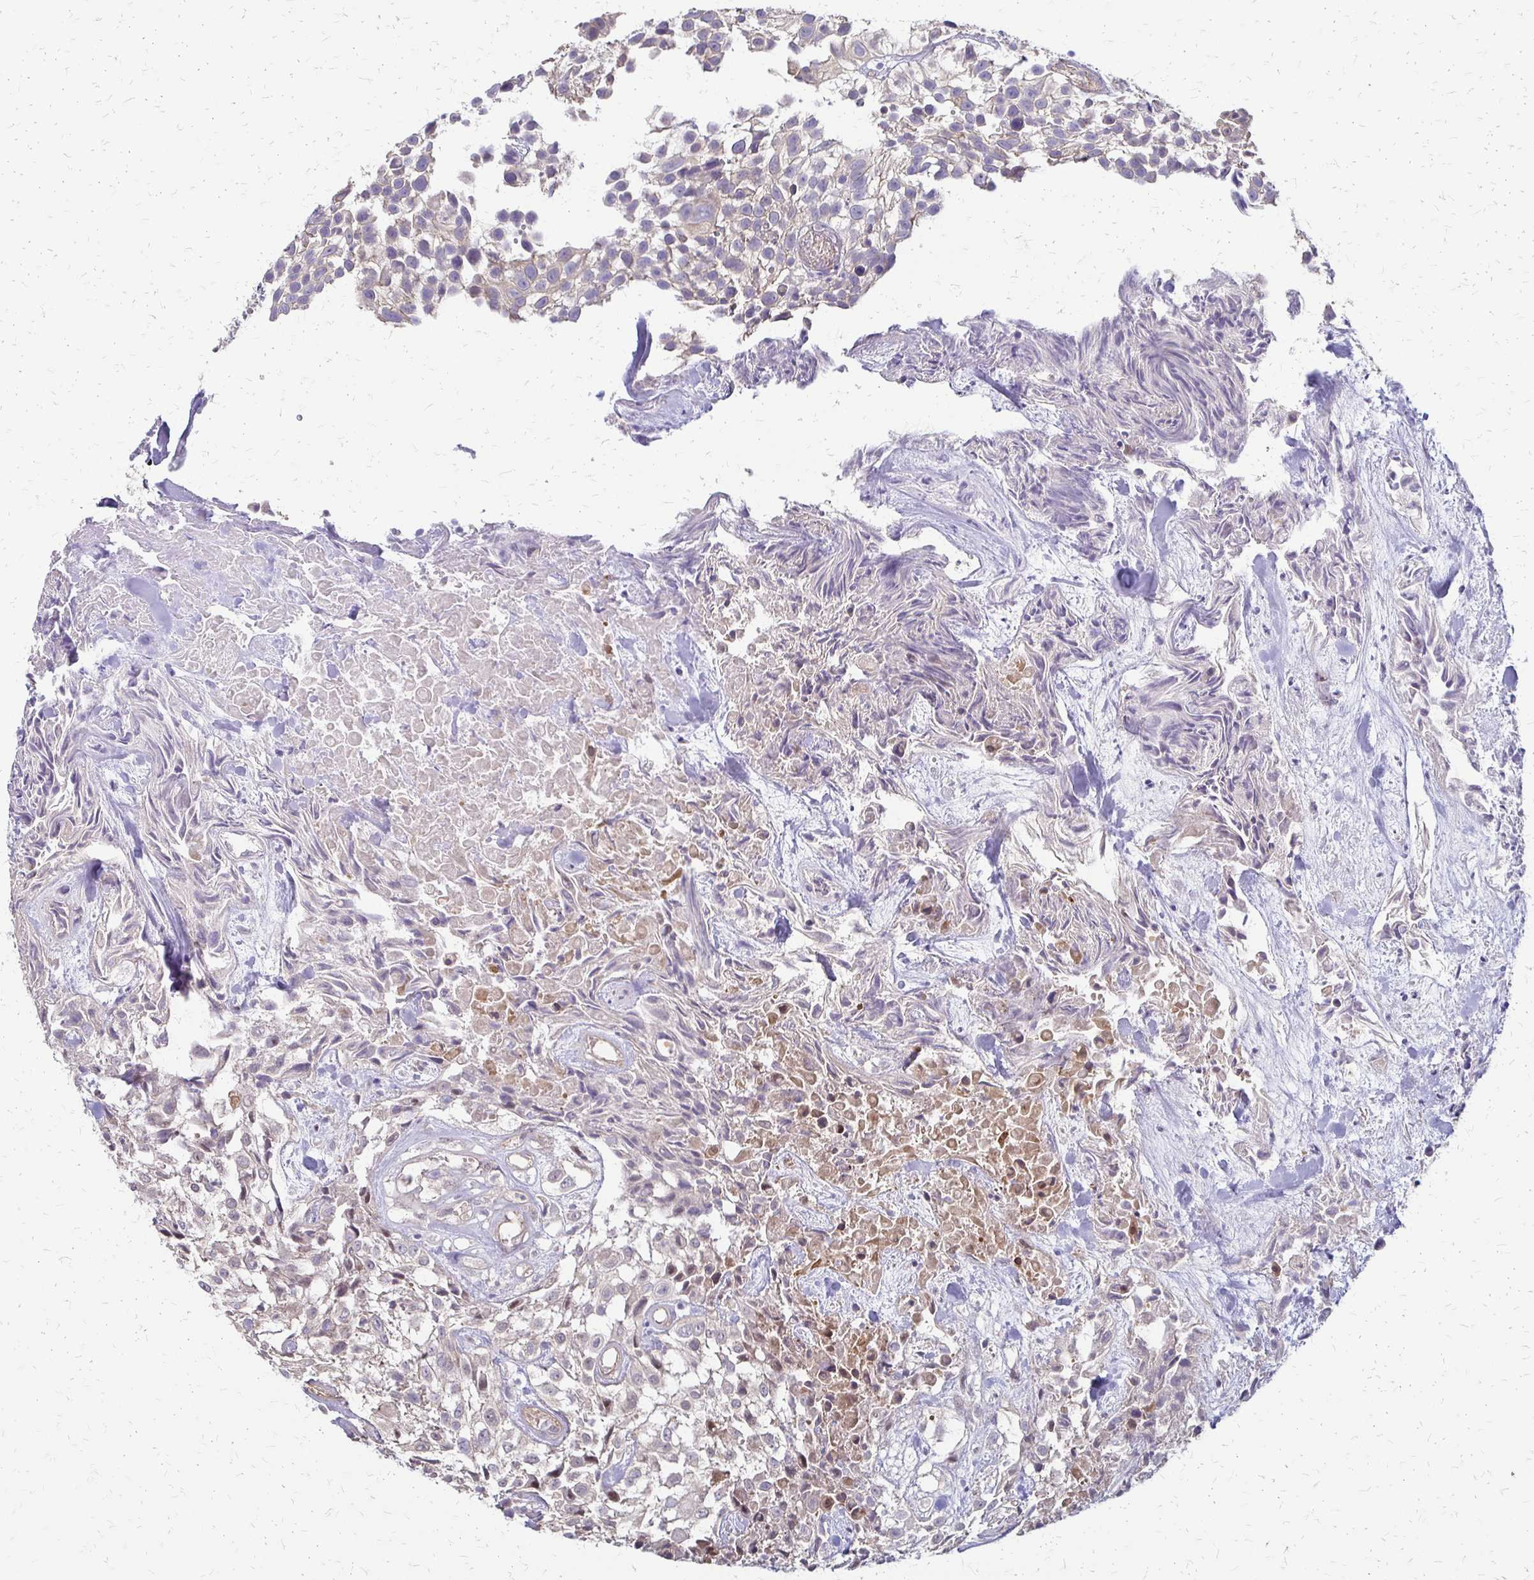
{"staining": {"intensity": "weak", "quantity": "<25%", "location": "cytoplasmic/membranous"}, "tissue": "urothelial cancer", "cell_type": "Tumor cells", "image_type": "cancer", "snomed": [{"axis": "morphology", "description": "Urothelial carcinoma, High grade"}, {"axis": "topography", "description": "Urinary bladder"}], "caption": "Urothelial cancer was stained to show a protein in brown. There is no significant staining in tumor cells.", "gene": "CFL2", "patient": {"sex": "male", "age": 56}}